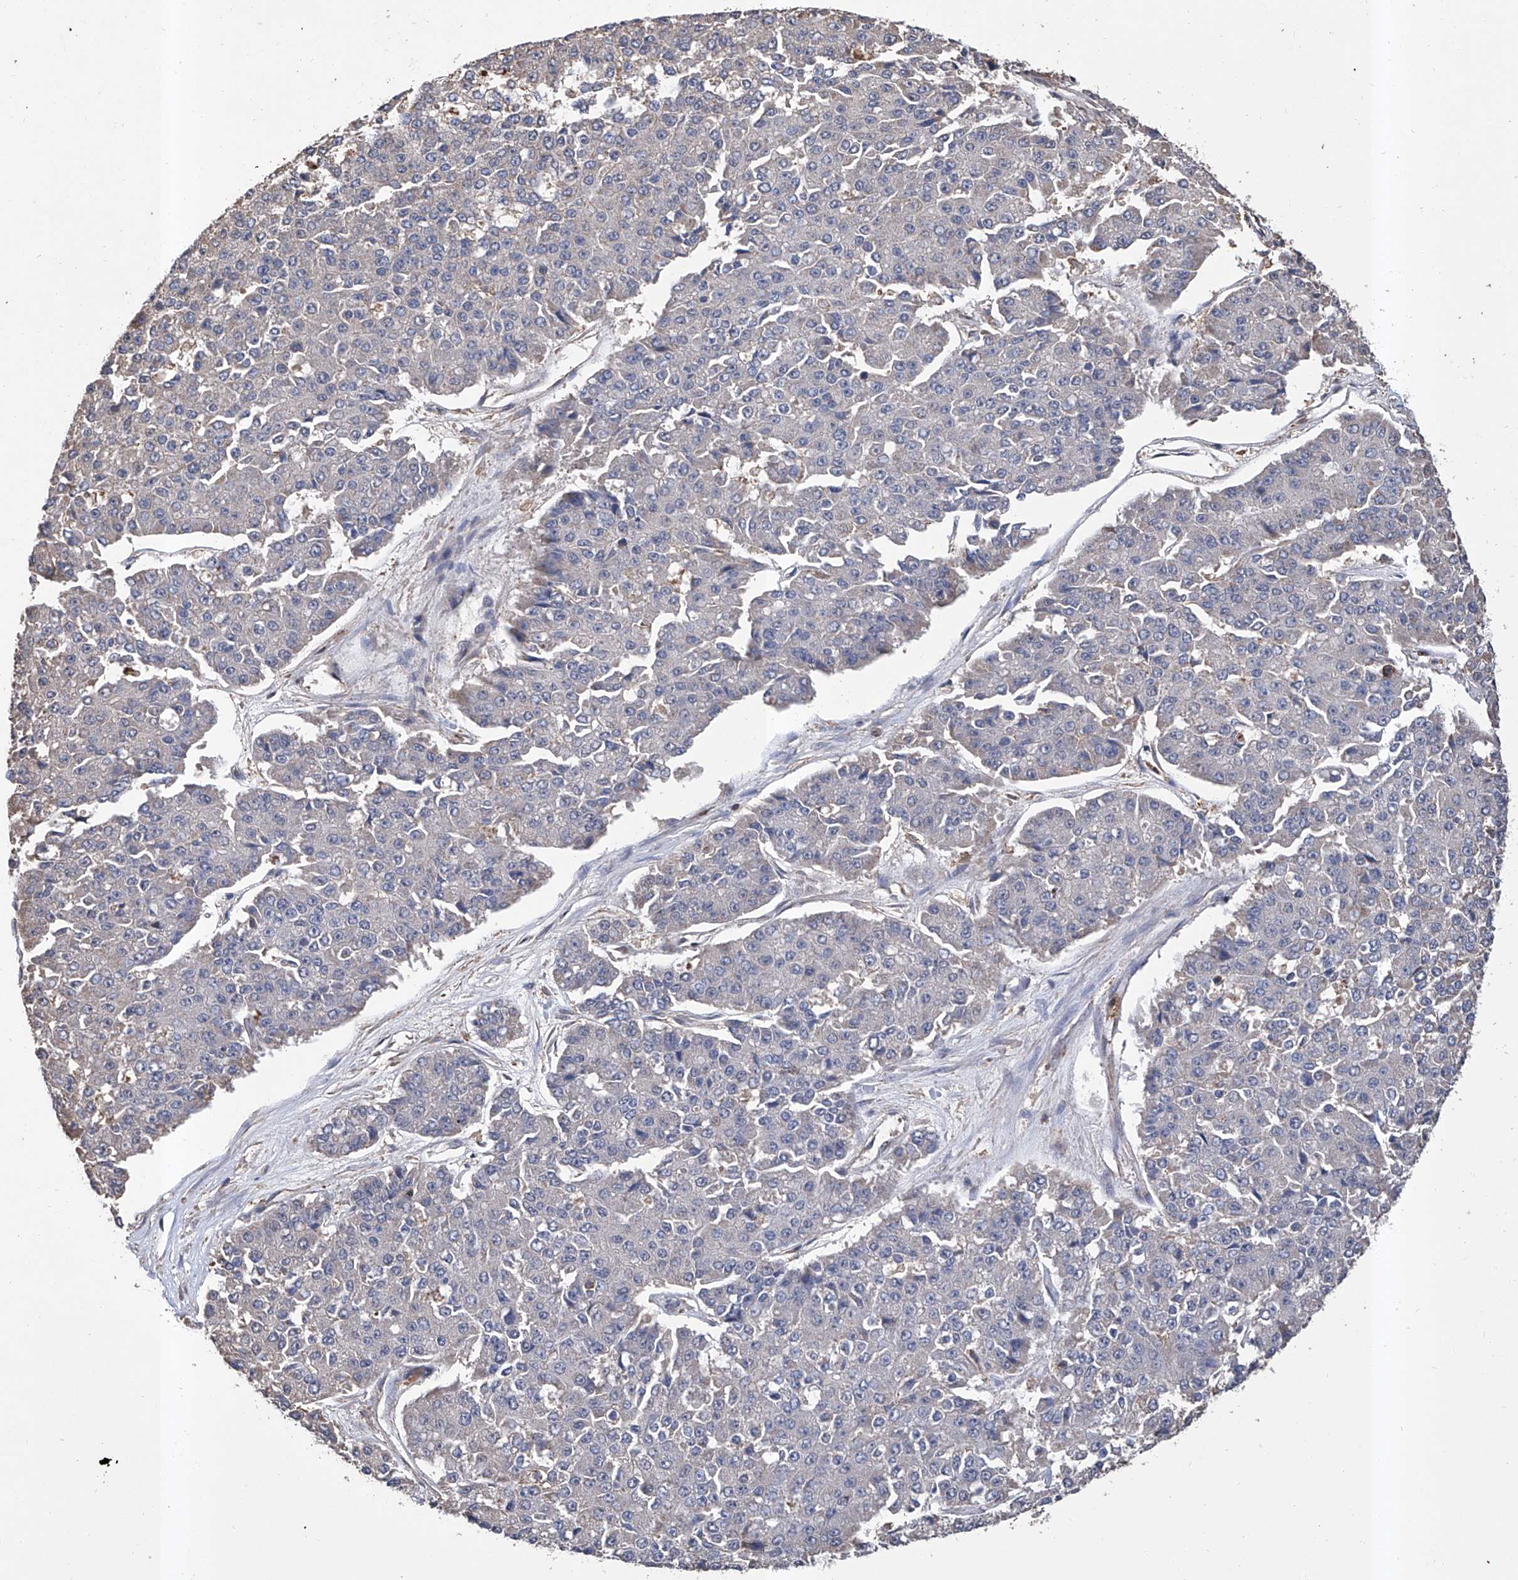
{"staining": {"intensity": "negative", "quantity": "none", "location": "none"}, "tissue": "pancreatic cancer", "cell_type": "Tumor cells", "image_type": "cancer", "snomed": [{"axis": "morphology", "description": "Adenocarcinoma, NOS"}, {"axis": "topography", "description": "Pancreas"}], "caption": "Pancreatic cancer stained for a protein using immunohistochemistry demonstrates no staining tumor cells.", "gene": "GPT", "patient": {"sex": "male", "age": 50}}